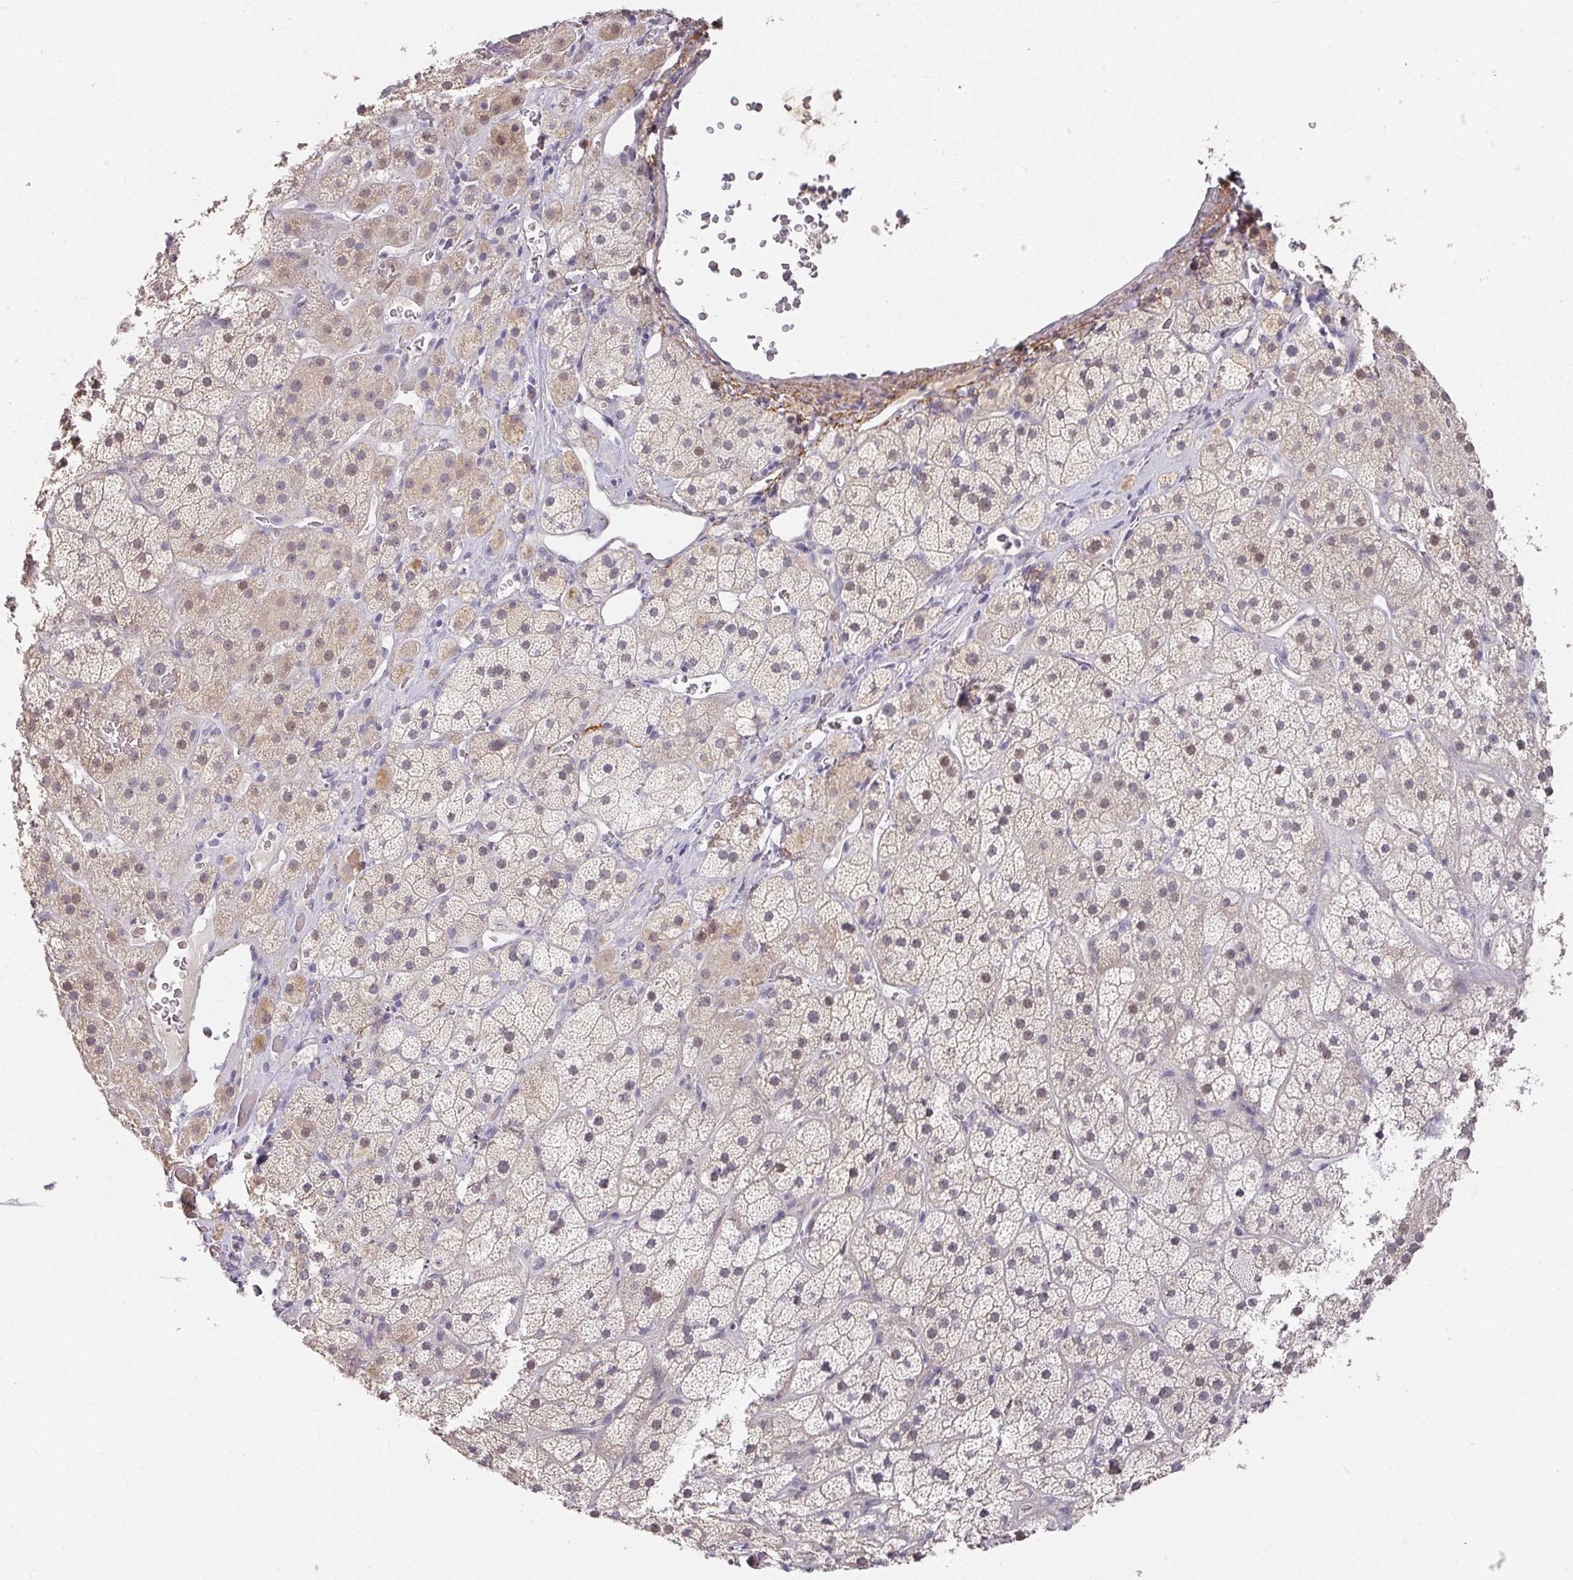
{"staining": {"intensity": "moderate", "quantity": "25%-75%", "location": "nuclear"}, "tissue": "adrenal gland", "cell_type": "Glandular cells", "image_type": "normal", "snomed": [{"axis": "morphology", "description": "Normal tissue, NOS"}, {"axis": "topography", "description": "Adrenal gland"}], "caption": "Immunohistochemistry micrograph of normal human adrenal gland stained for a protein (brown), which reveals medium levels of moderate nuclear positivity in about 25%-75% of glandular cells.", "gene": "FOXN4", "patient": {"sex": "male", "age": 57}}